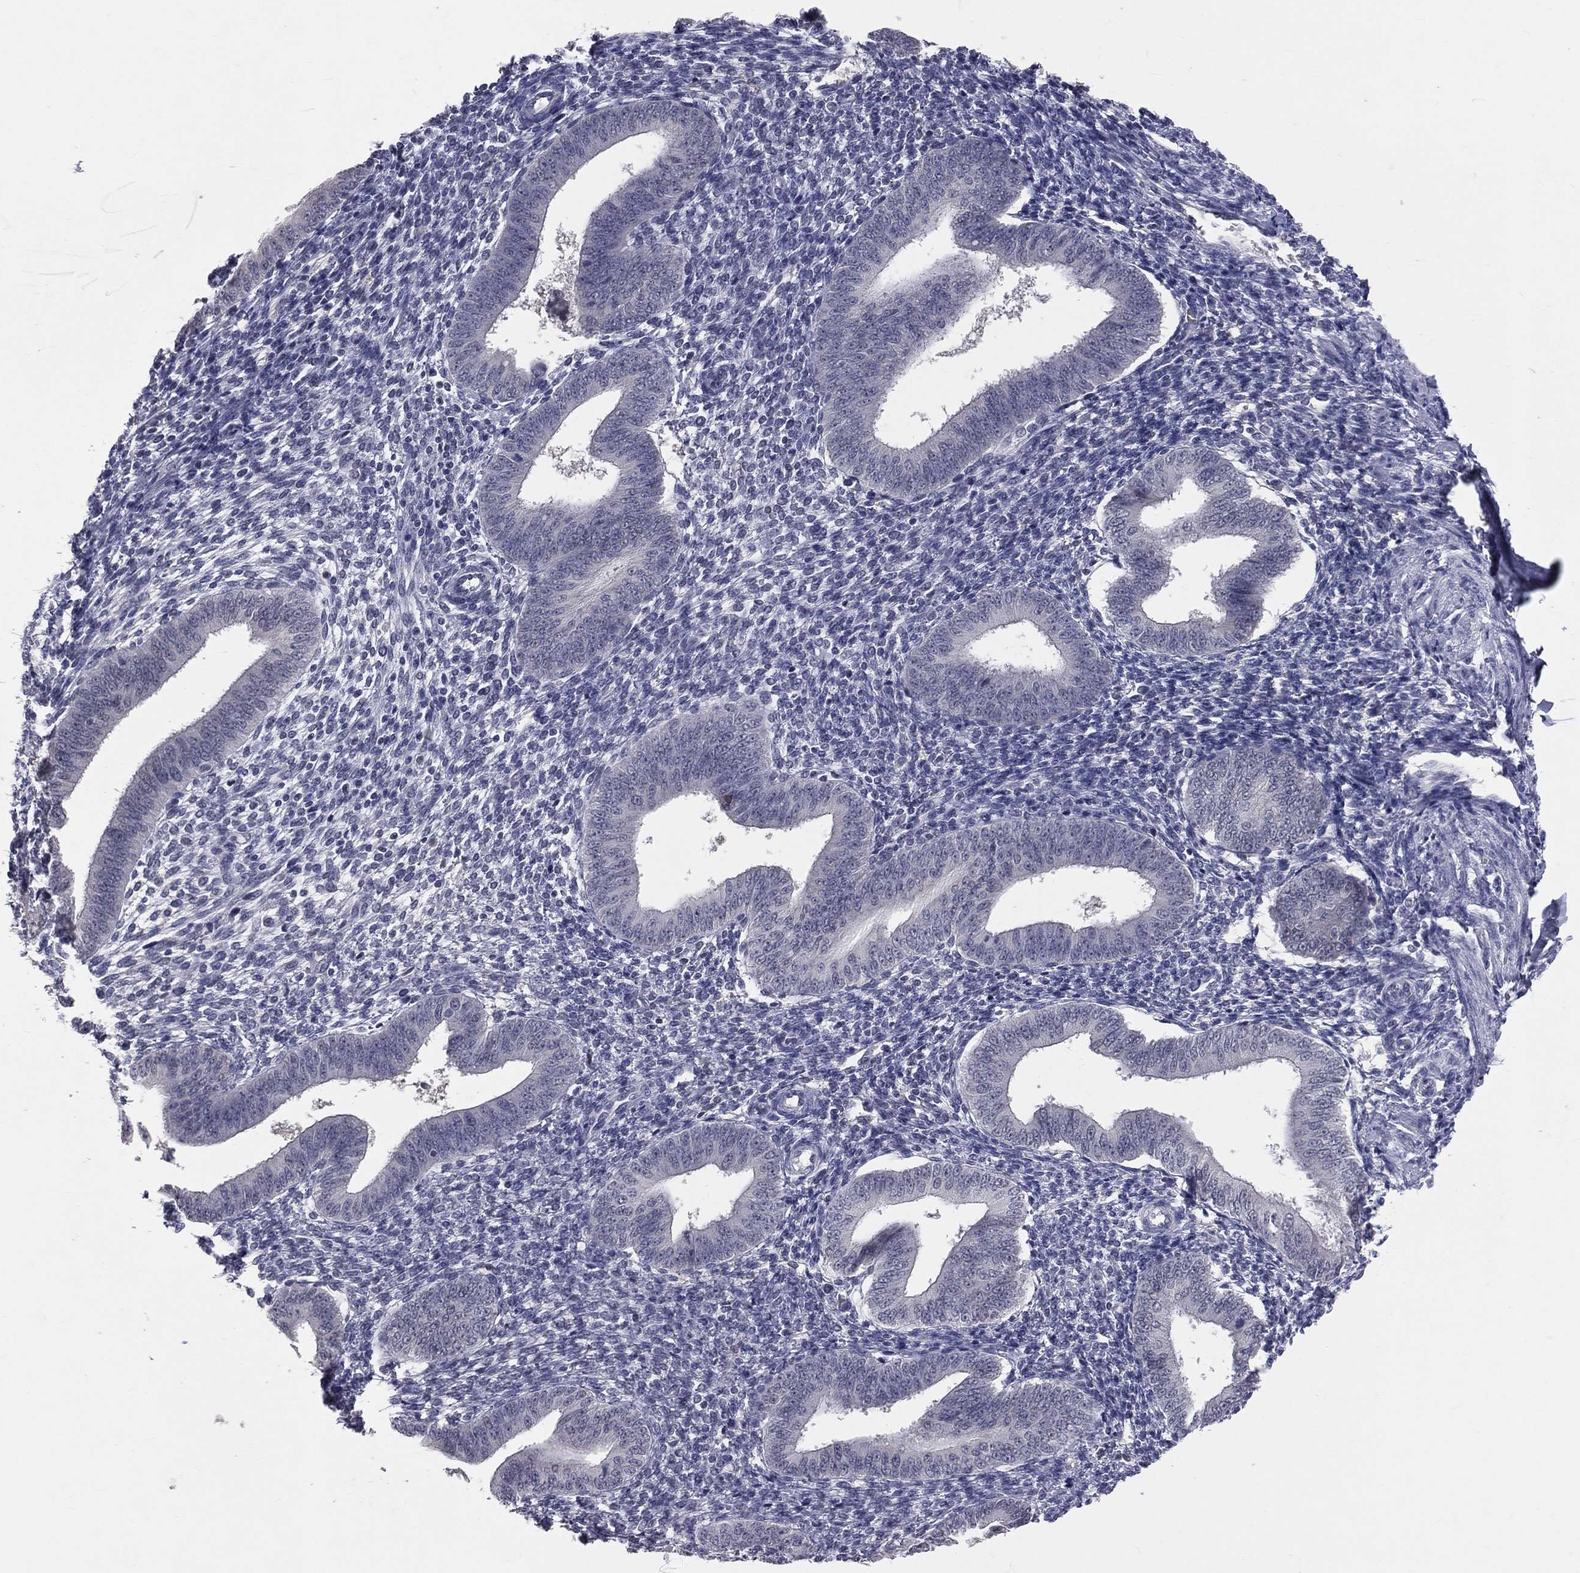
{"staining": {"intensity": "negative", "quantity": "none", "location": "none"}, "tissue": "endometrium", "cell_type": "Cells in endometrial stroma", "image_type": "normal", "snomed": [{"axis": "morphology", "description": "Normal tissue, NOS"}, {"axis": "topography", "description": "Endometrium"}], "caption": "This is an IHC photomicrograph of normal endometrium. There is no expression in cells in endometrial stroma.", "gene": "DSG4", "patient": {"sex": "female", "age": 39}}